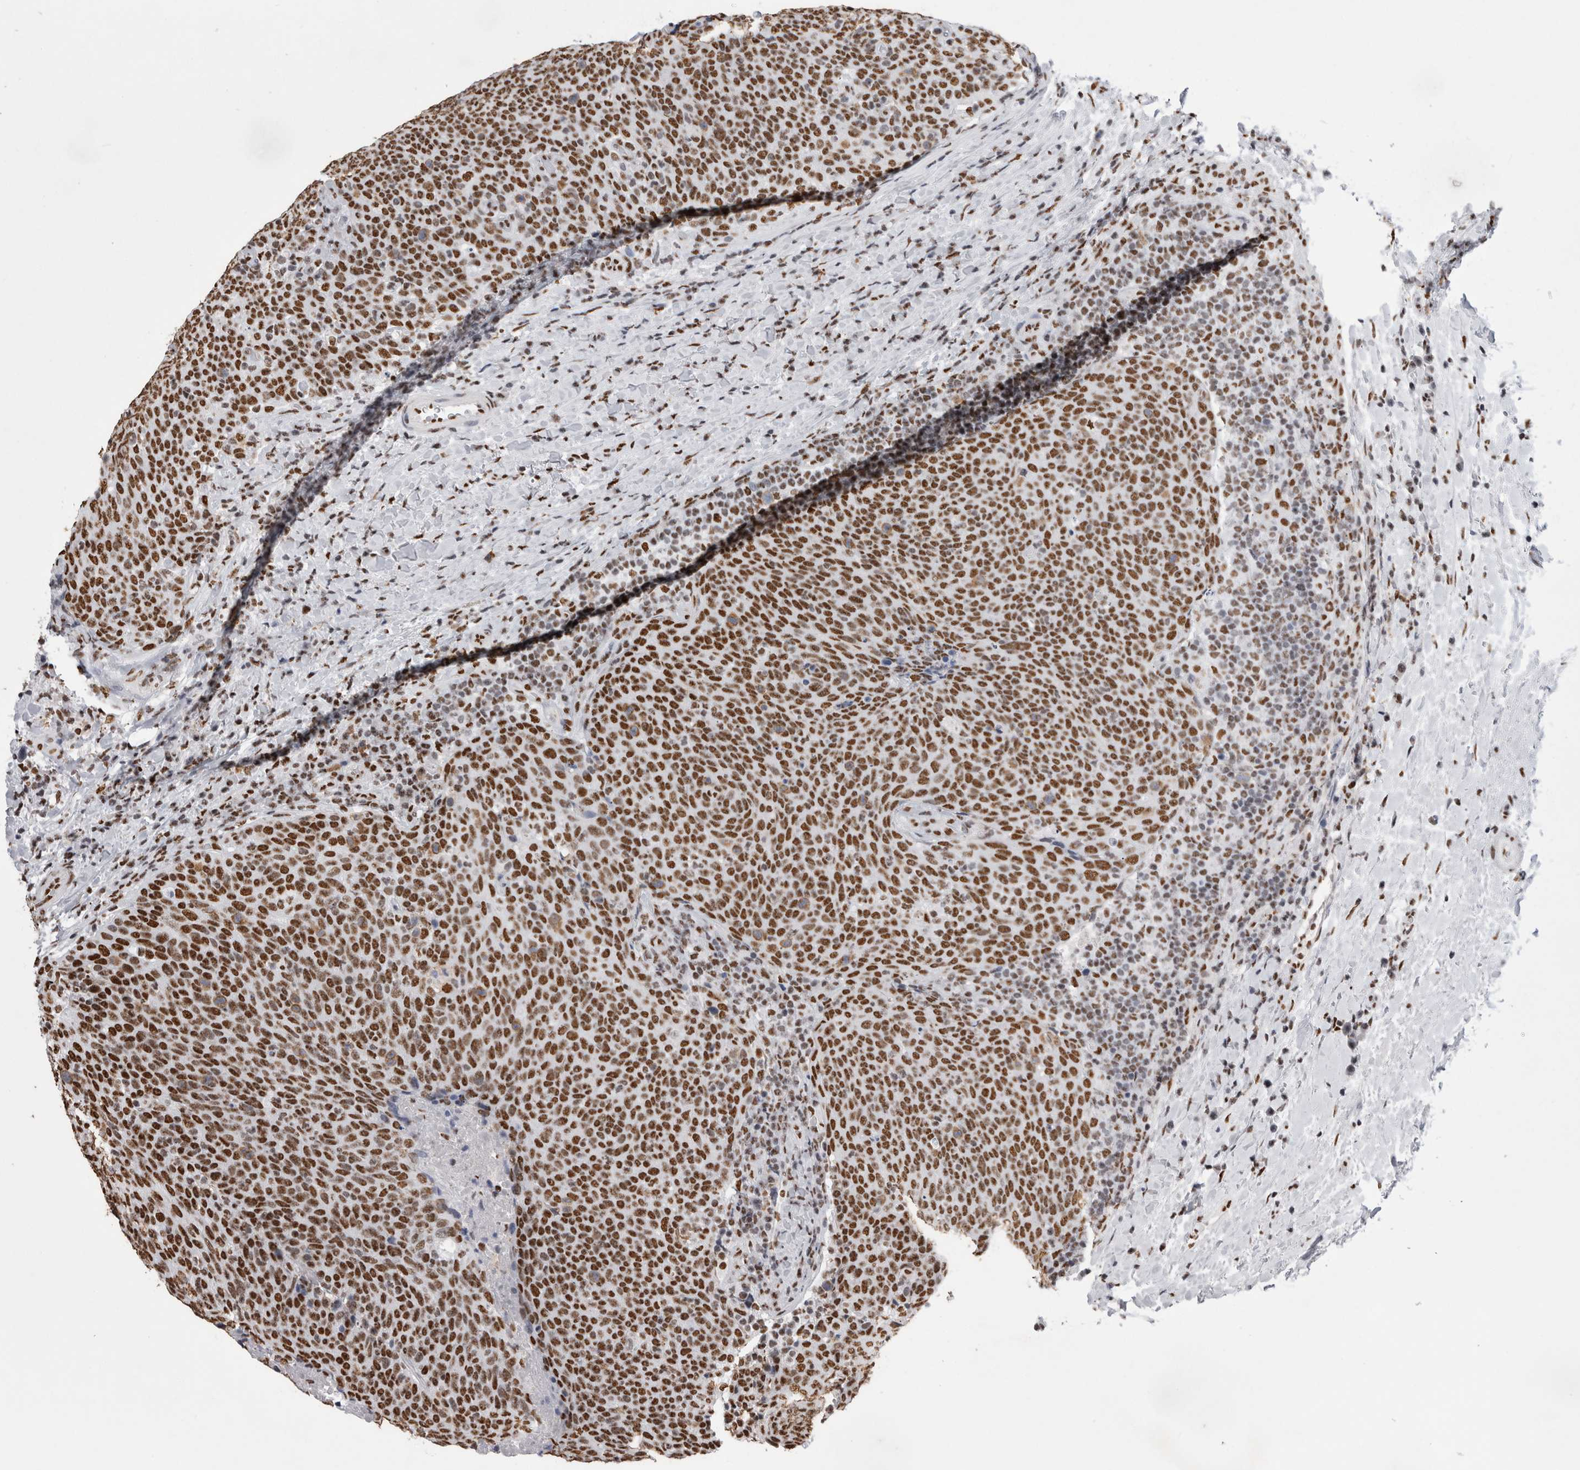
{"staining": {"intensity": "strong", "quantity": ">75%", "location": "nuclear"}, "tissue": "head and neck cancer", "cell_type": "Tumor cells", "image_type": "cancer", "snomed": [{"axis": "morphology", "description": "Squamous cell carcinoma, NOS"}, {"axis": "morphology", "description": "Squamous cell carcinoma, metastatic, NOS"}, {"axis": "topography", "description": "Lymph node"}, {"axis": "topography", "description": "Head-Neck"}], "caption": "This image demonstrates squamous cell carcinoma (head and neck) stained with immunohistochemistry to label a protein in brown. The nuclear of tumor cells show strong positivity for the protein. Nuclei are counter-stained blue.", "gene": "ALPK3", "patient": {"sex": "male", "age": 62}}